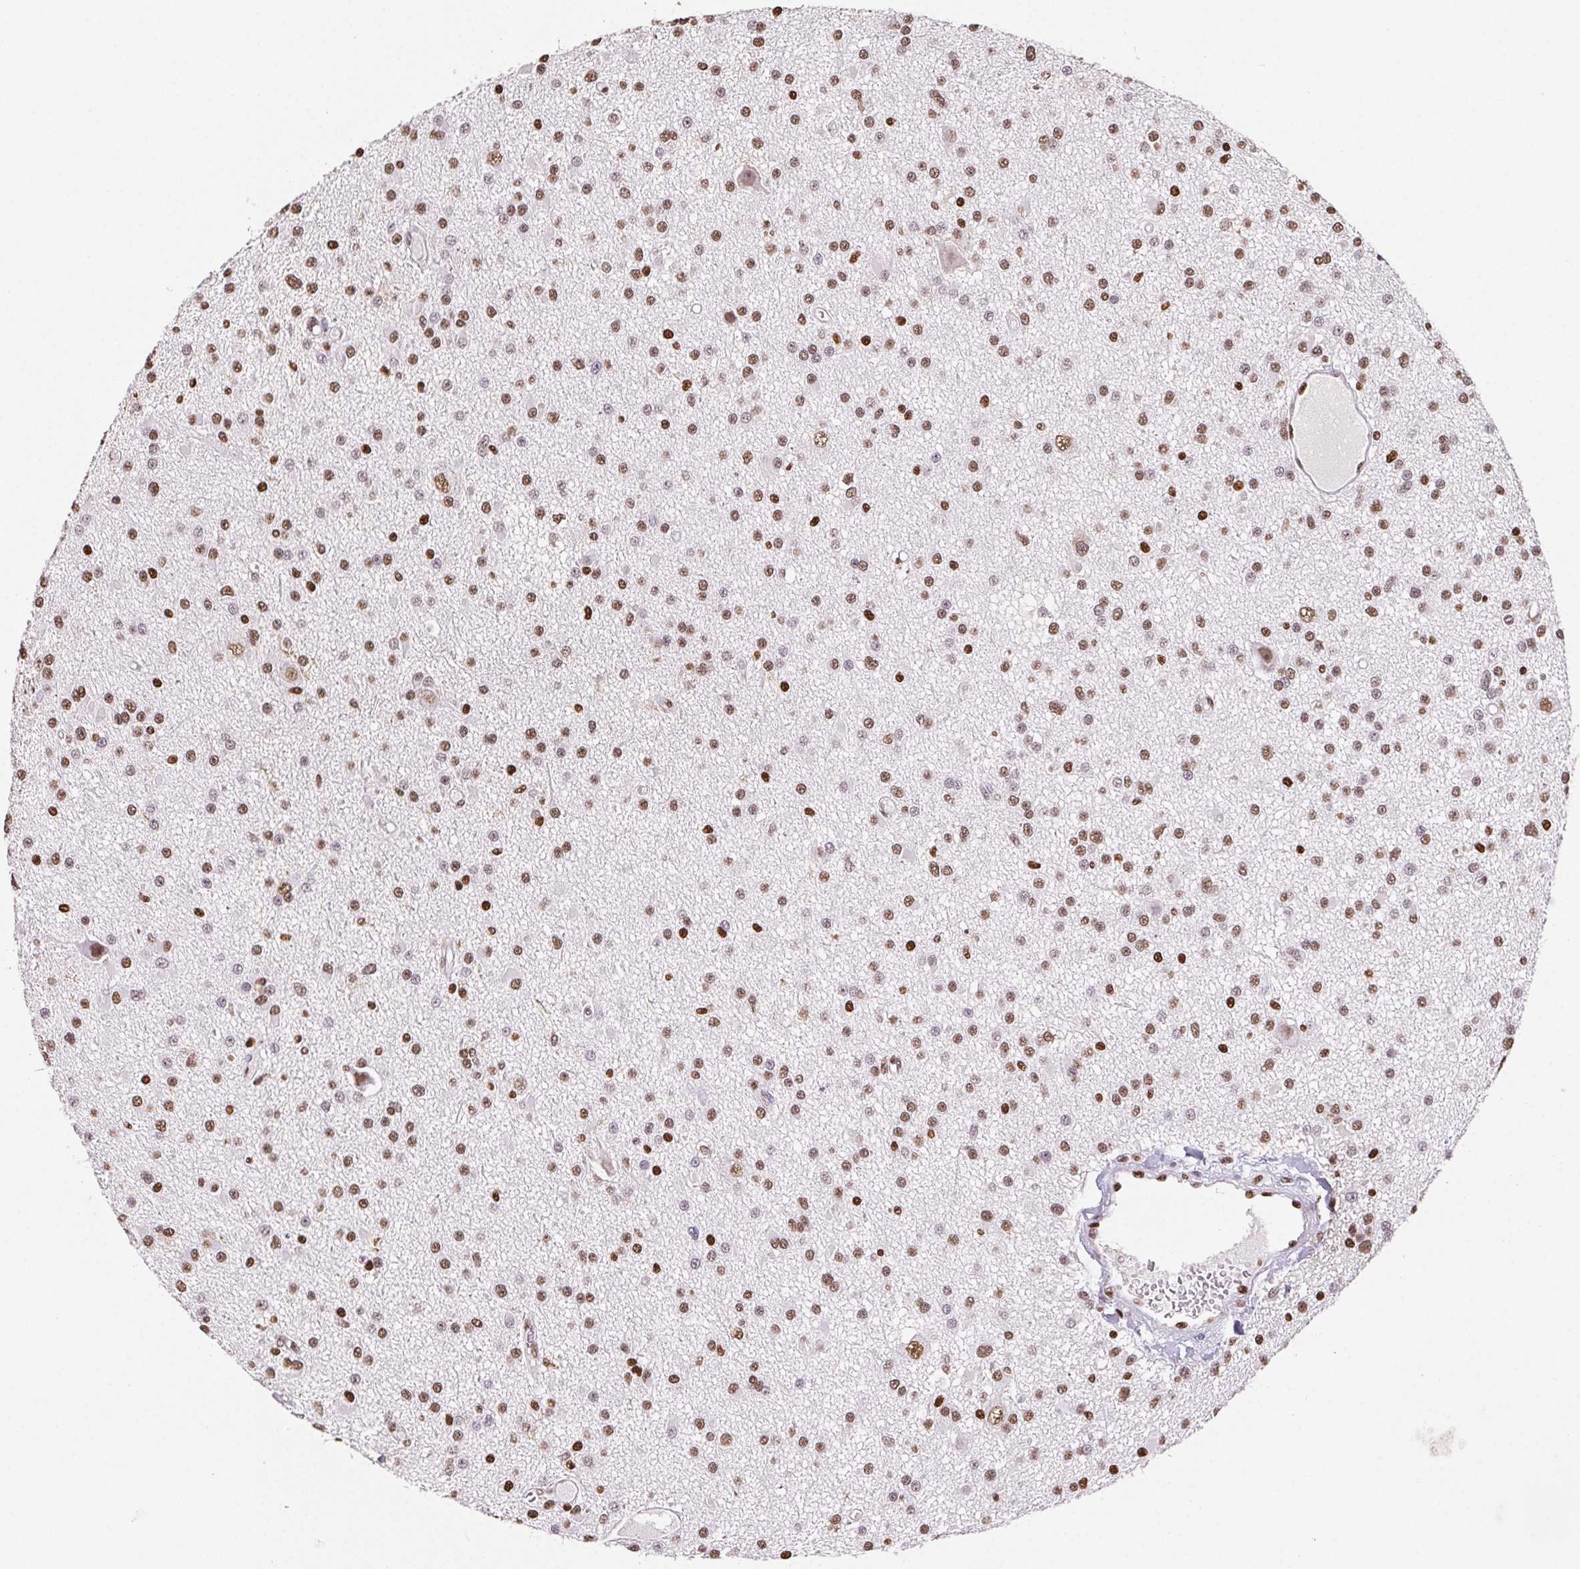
{"staining": {"intensity": "moderate", "quantity": ">75%", "location": "nuclear"}, "tissue": "glioma", "cell_type": "Tumor cells", "image_type": "cancer", "snomed": [{"axis": "morphology", "description": "Glioma, malignant, High grade"}, {"axis": "topography", "description": "Brain"}], "caption": "Brown immunohistochemical staining in human malignant glioma (high-grade) reveals moderate nuclear expression in approximately >75% of tumor cells.", "gene": "SET", "patient": {"sex": "male", "age": 54}}